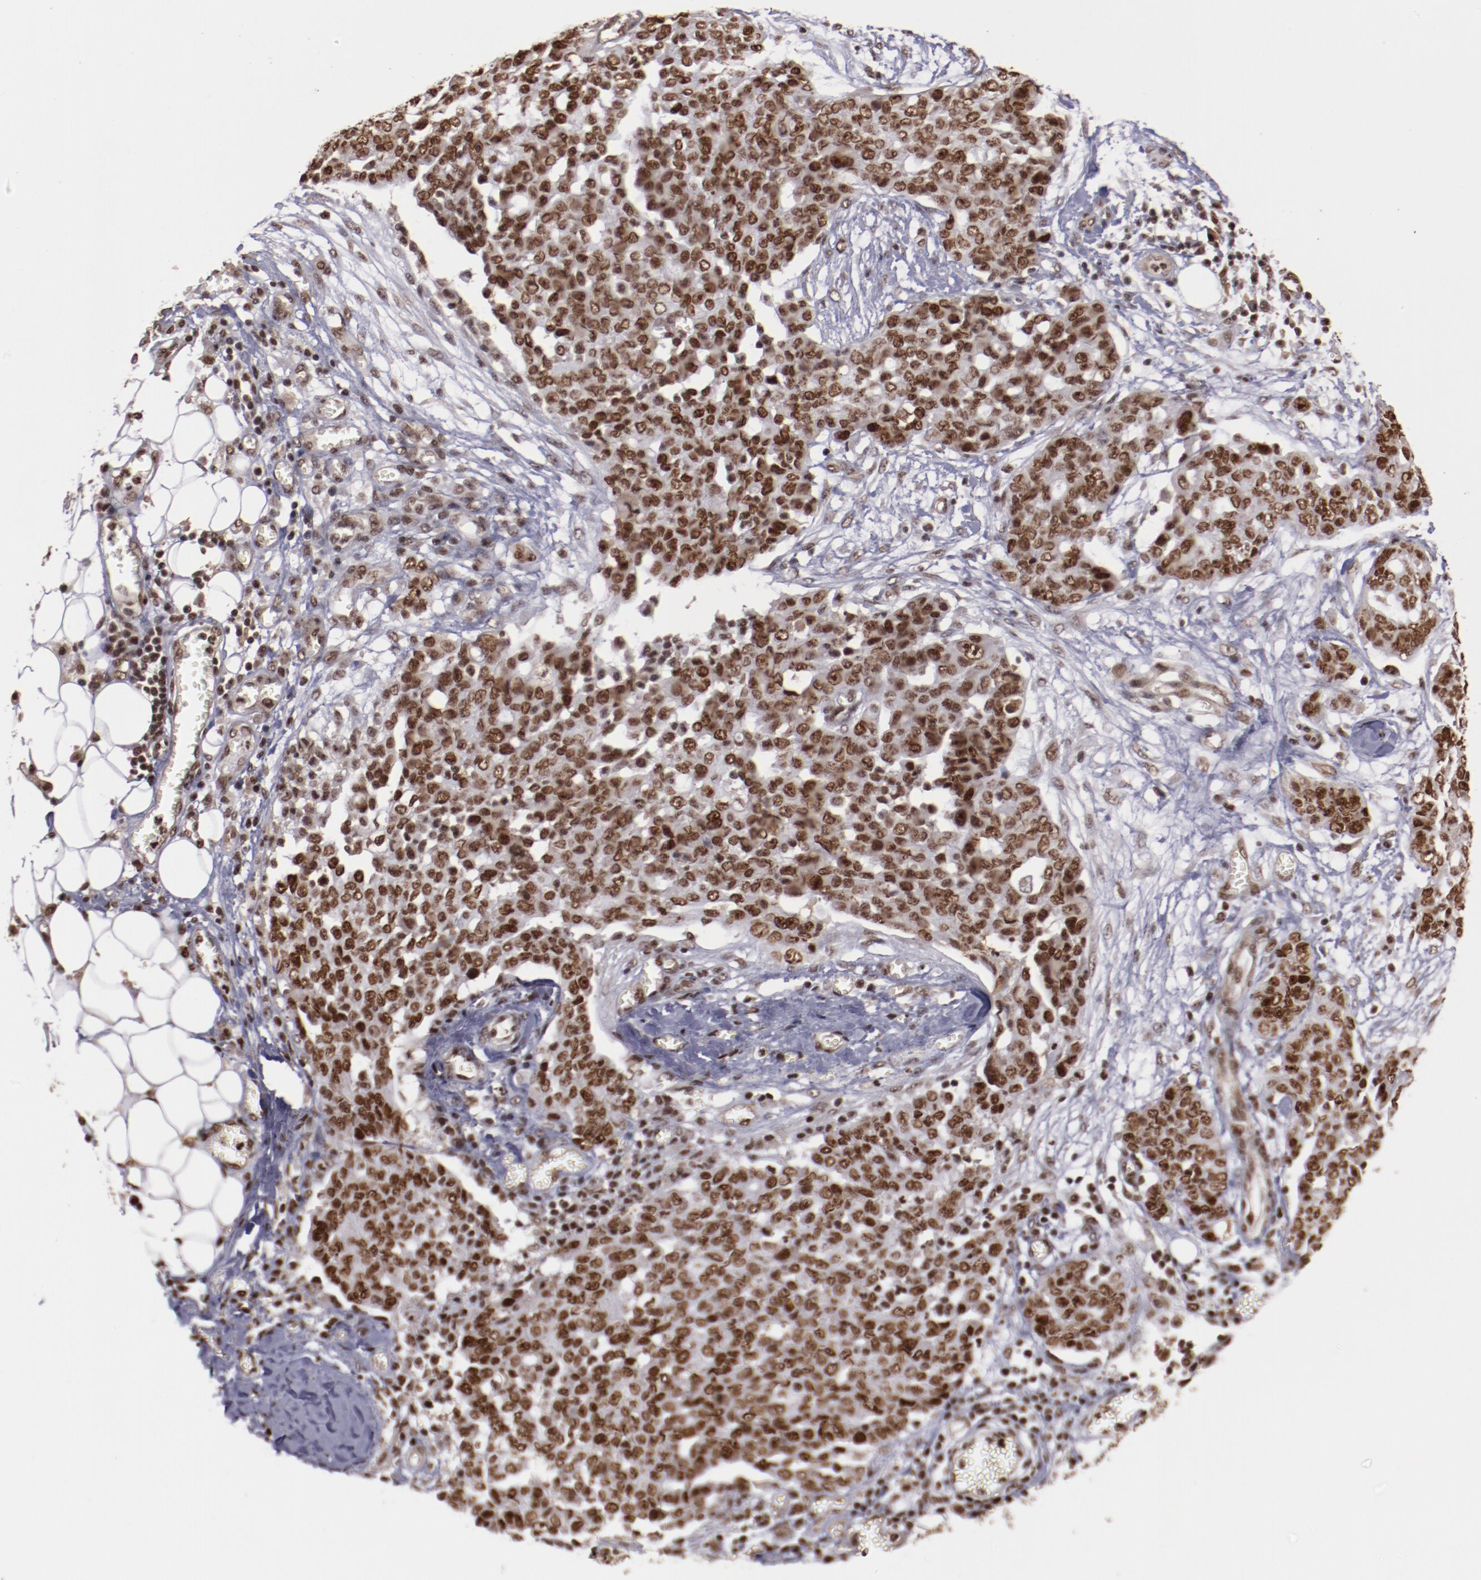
{"staining": {"intensity": "moderate", "quantity": ">75%", "location": "nuclear"}, "tissue": "ovarian cancer", "cell_type": "Tumor cells", "image_type": "cancer", "snomed": [{"axis": "morphology", "description": "Cystadenocarcinoma, serous, NOS"}, {"axis": "topography", "description": "Soft tissue"}, {"axis": "topography", "description": "Ovary"}], "caption": "This is a photomicrograph of immunohistochemistry staining of ovarian cancer (serous cystadenocarcinoma), which shows moderate staining in the nuclear of tumor cells.", "gene": "STAG2", "patient": {"sex": "female", "age": 57}}